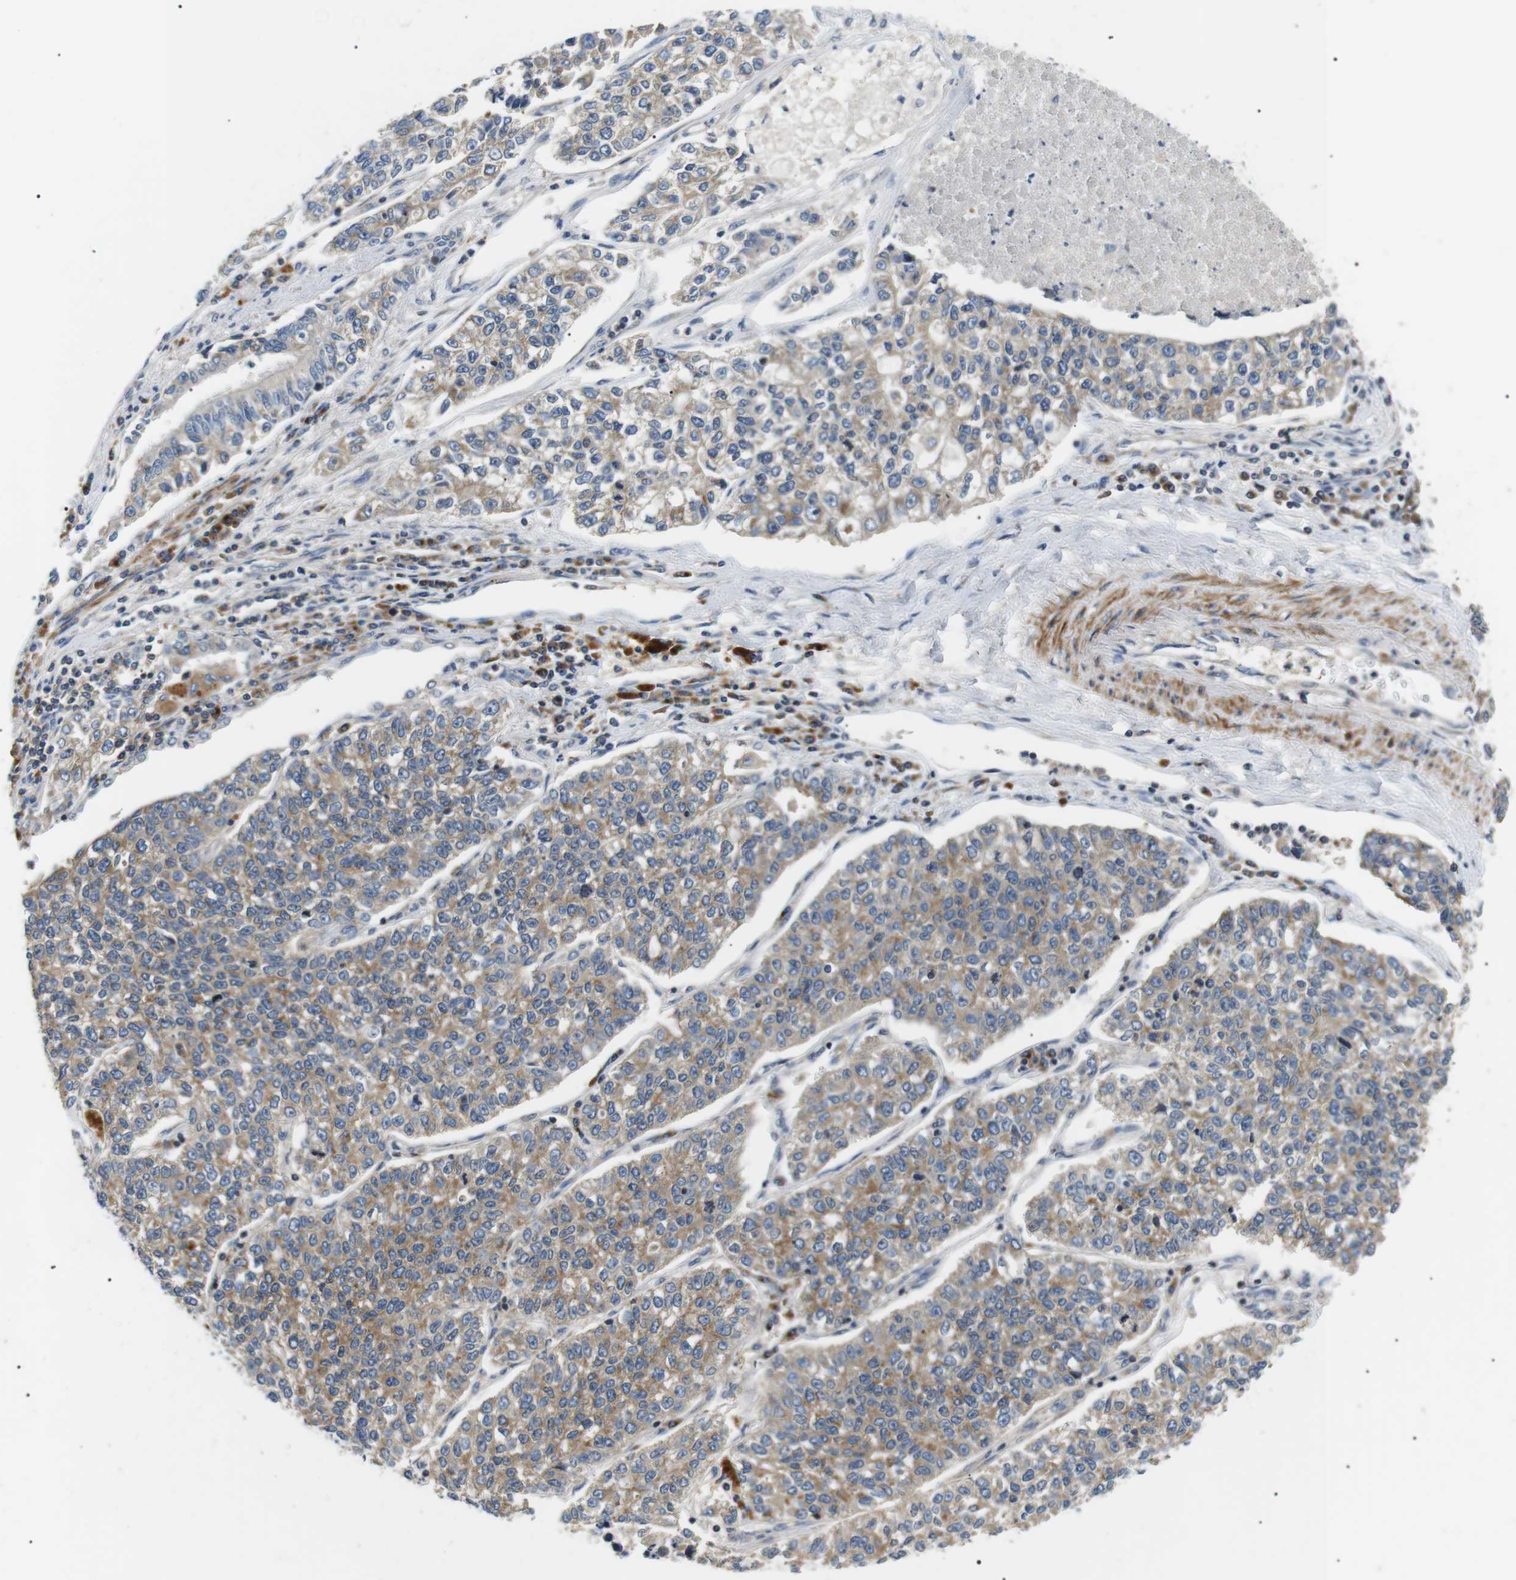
{"staining": {"intensity": "weak", "quantity": ">75%", "location": "cytoplasmic/membranous"}, "tissue": "lung cancer", "cell_type": "Tumor cells", "image_type": "cancer", "snomed": [{"axis": "morphology", "description": "Adenocarcinoma, NOS"}, {"axis": "topography", "description": "Lung"}], "caption": "IHC of lung cancer (adenocarcinoma) displays low levels of weak cytoplasmic/membranous positivity in approximately >75% of tumor cells. The protein of interest is shown in brown color, while the nuclei are stained blue.", "gene": "DIPK1A", "patient": {"sex": "male", "age": 49}}